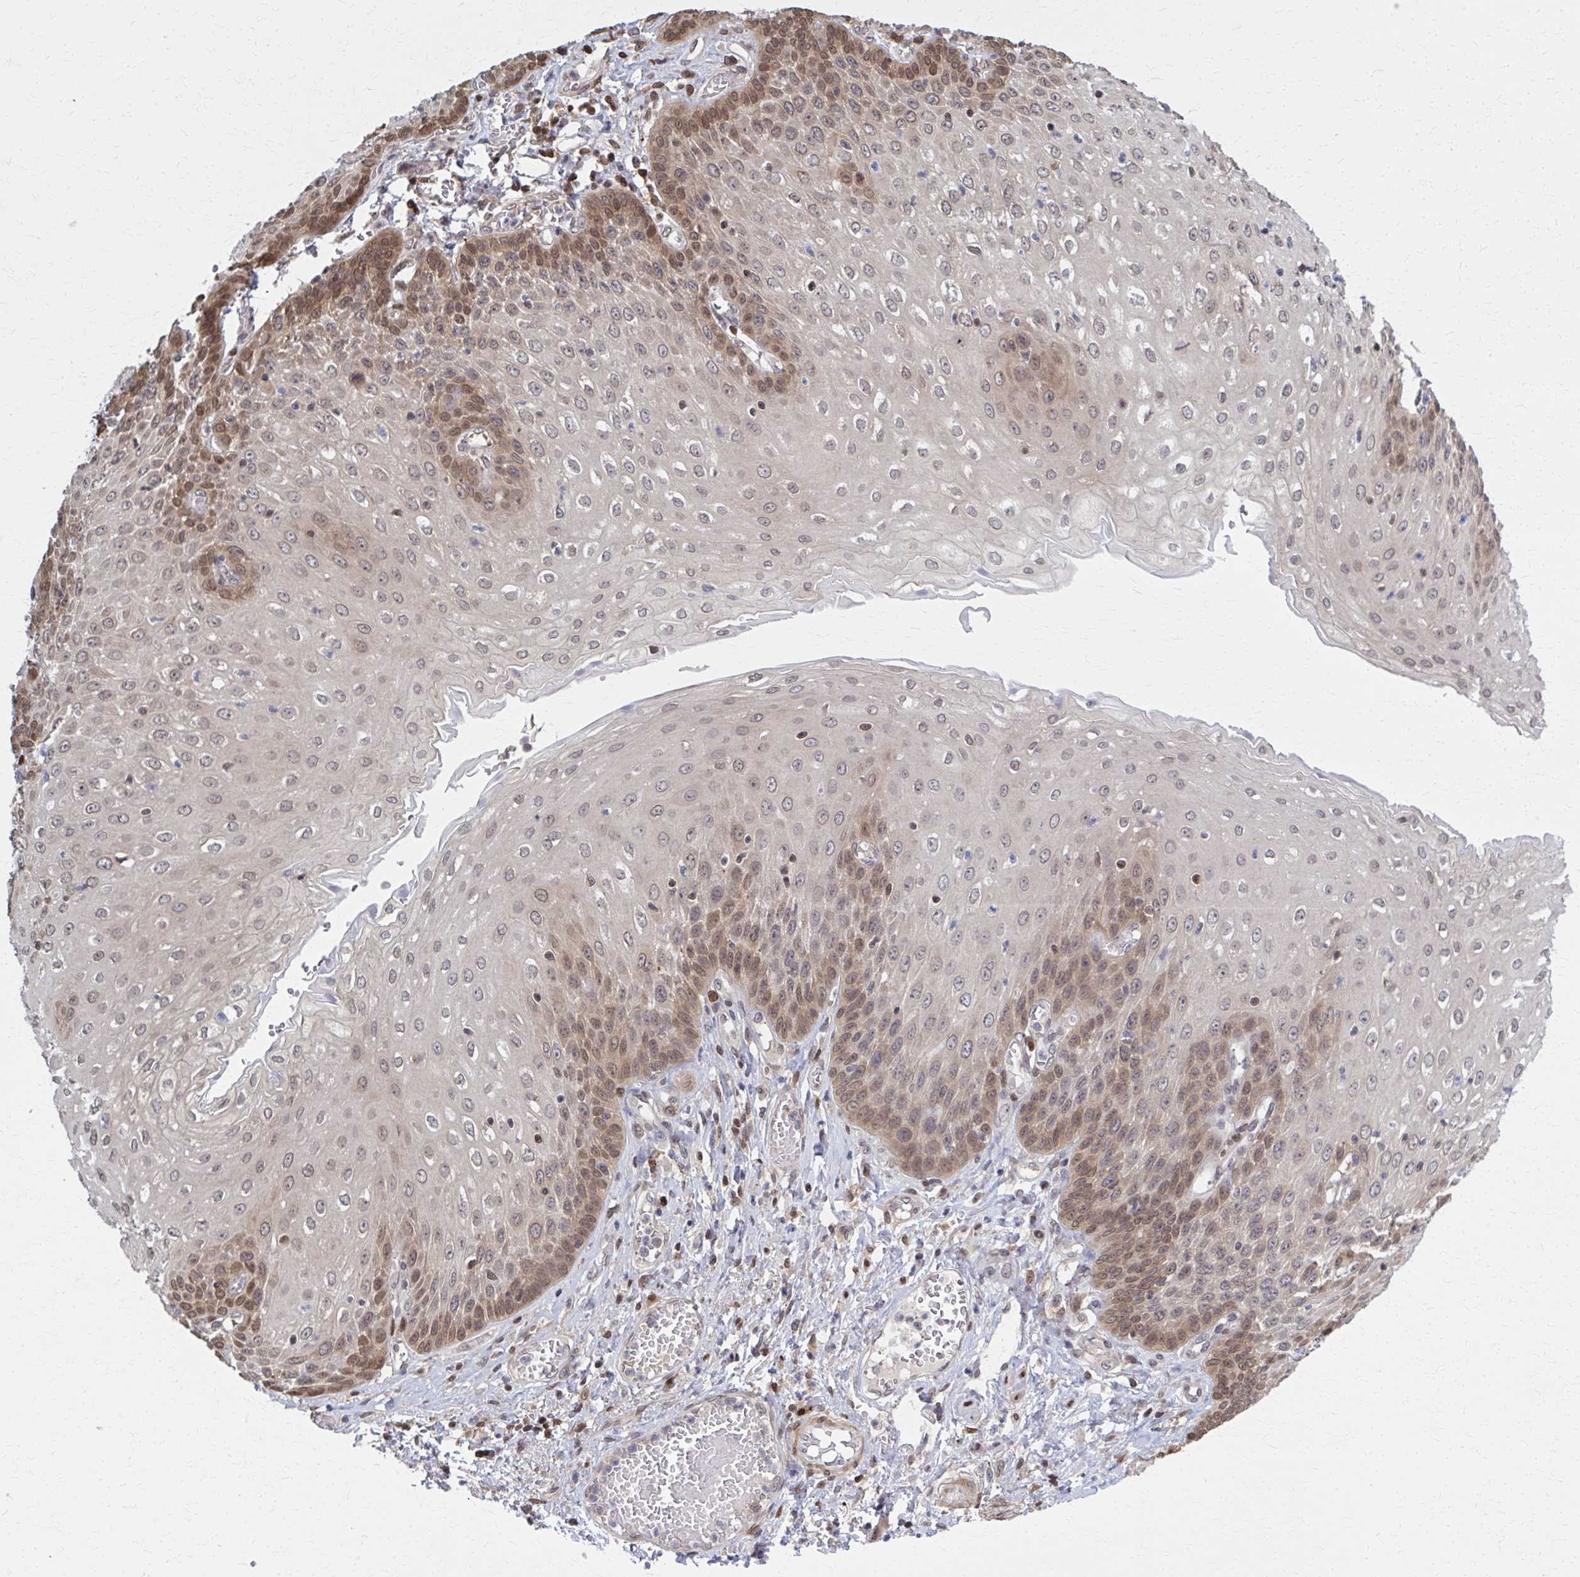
{"staining": {"intensity": "moderate", "quantity": "25%-75%", "location": "cytoplasmic/membranous,nuclear"}, "tissue": "esophagus", "cell_type": "Squamous epithelial cells", "image_type": "normal", "snomed": [{"axis": "morphology", "description": "Normal tissue, NOS"}, {"axis": "morphology", "description": "Adenocarcinoma, NOS"}, {"axis": "topography", "description": "Esophagus"}], "caption": "An image showing moderate cytoplasmic/membranous,nuclear staining in approximately 25%-75% of squamous epithelial cells in benign esophagus, as visualized by brown immunohistochemical staining.", "gene": "MDH1", "patient": {"sex": "male", "age": 81}}